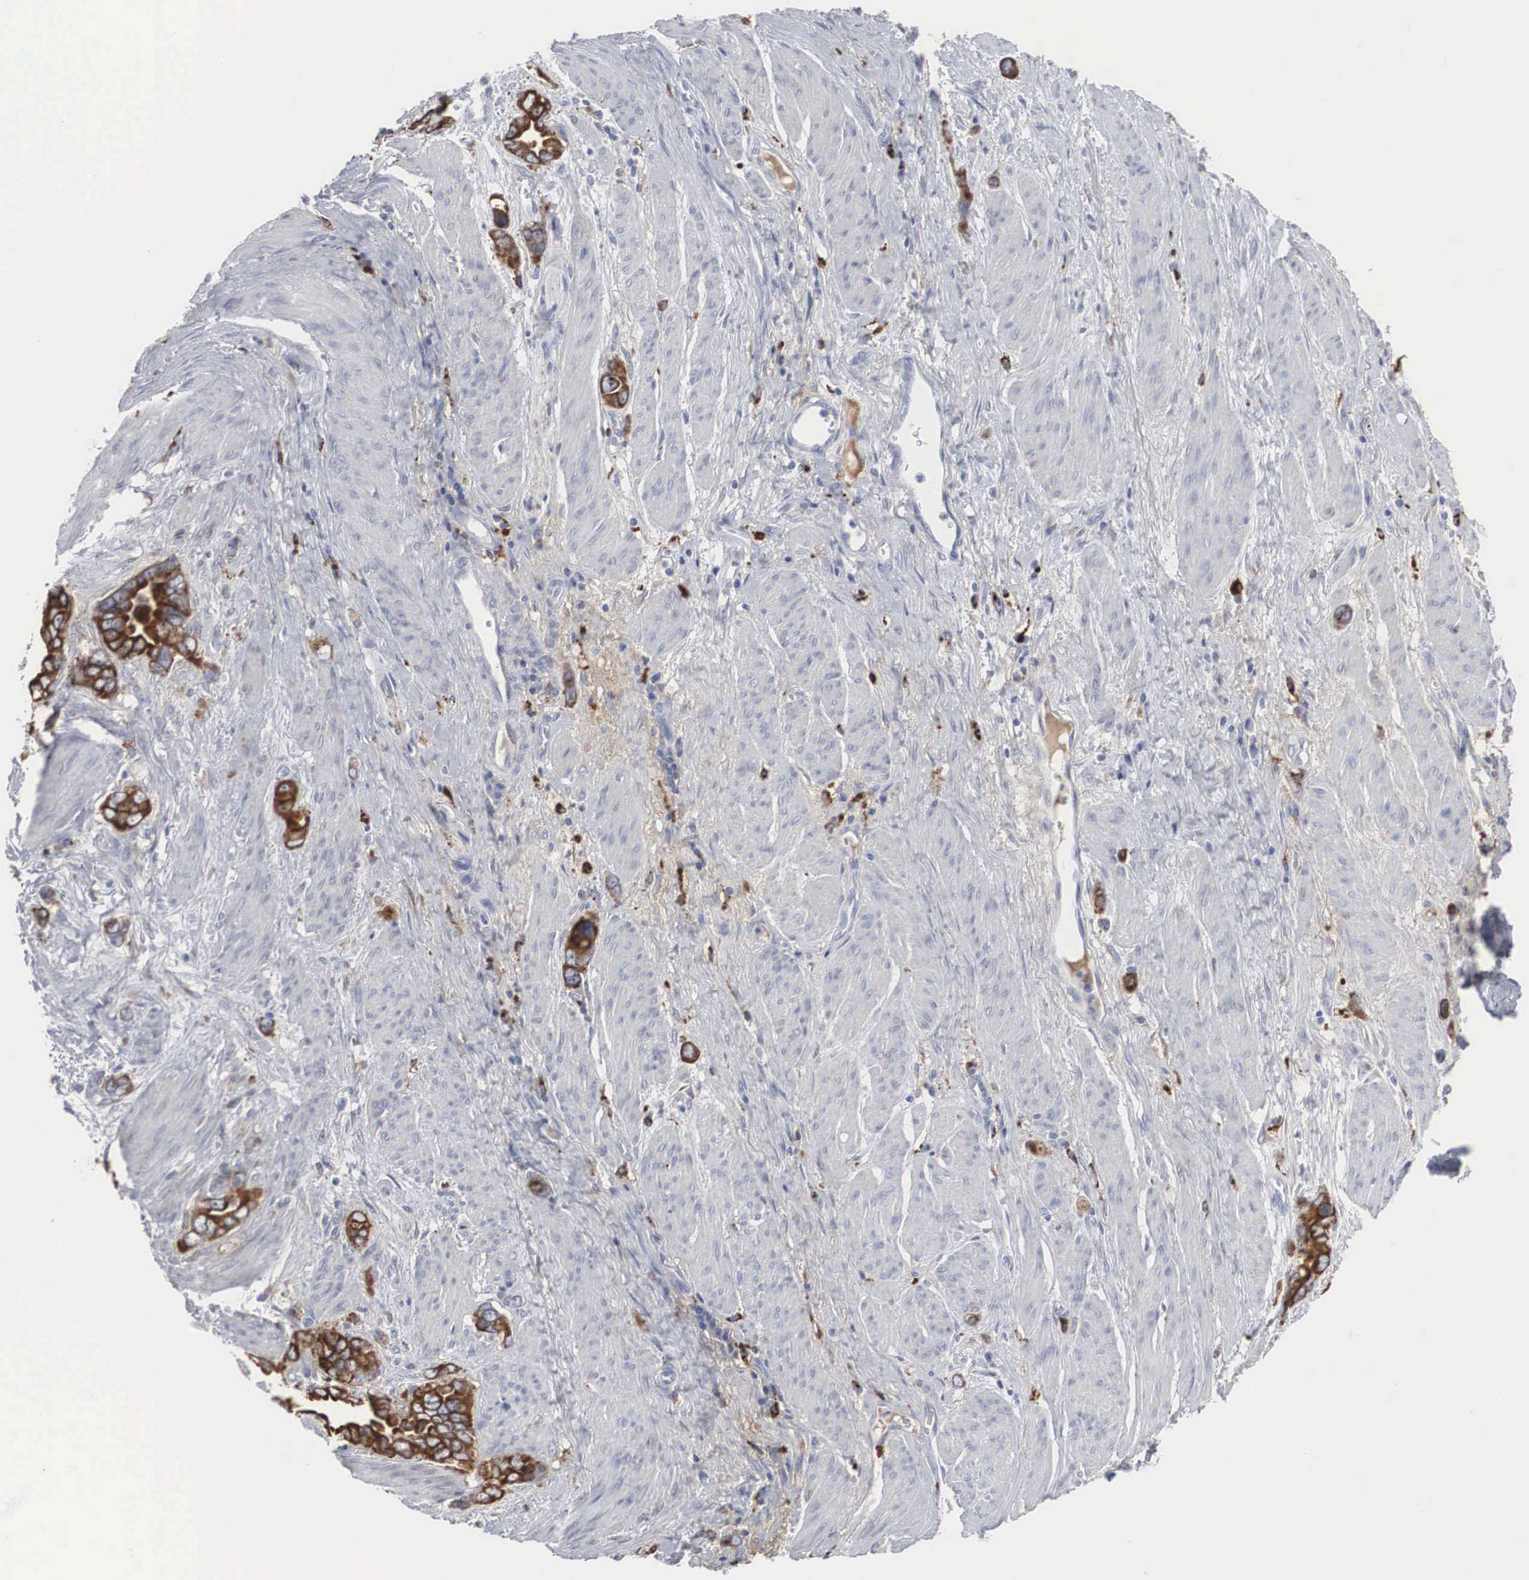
{"staining": {"intensity": "strong", "quantity": ">75%", "location": "cytoplasmic/membranous"}, "tissue": "stomach cancer", "cell_type": "Tumor cells", "image_type": "cancer", "snomed": [{"axis": "morphology", "description": "Adenocarcinoma, NOS"}, {"axis": "topography", "description": "Stomach"}], "caption": "This is an image of immunohistochemistry (IHC) staining of stomach adenocarcinoma, which shows strong positivity in the cytoplasmic/membranous of tumor cells.", "gene": "LGALS3BP", "patient": {"sex": "male", "age": 78}}